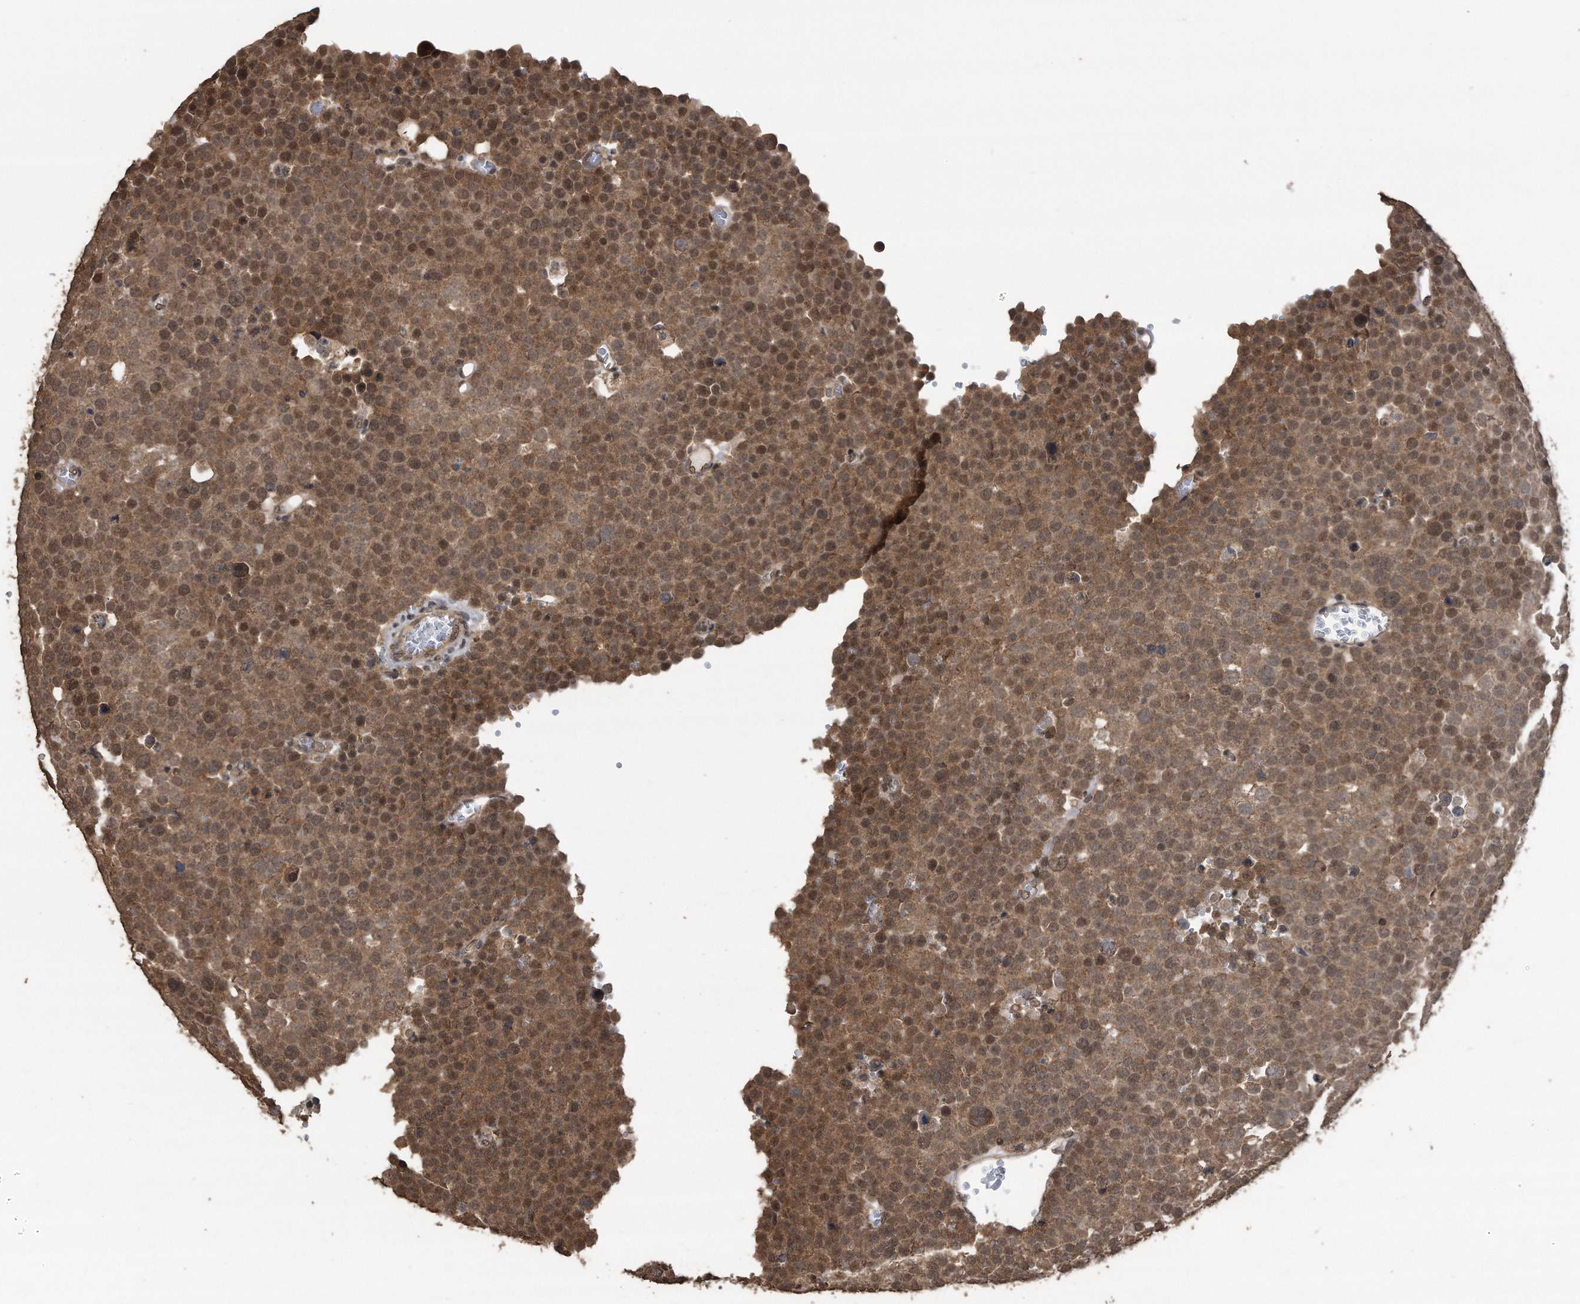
{"staining": {"intensity": "weak", "quantity": ">75%", "location": "cytoplasmic/membranous,nuclear"}, "tissue": "testis cancer", "cell_type": "Tumor cells", "image_type": "cancer", "snomed": [{"axis": "morphology", "description": "Seminoma, NOS"}, {"axis": "topography", "description": "Testis"}], "caption": "Testis seminoma stained with a brown dye shows weak cytoplasmic/membranous and nuclear positive expression in approximately >75% of tumor cells.", "gene": "CRYZL1", "patient": {"sex": "male", "age": 71}}